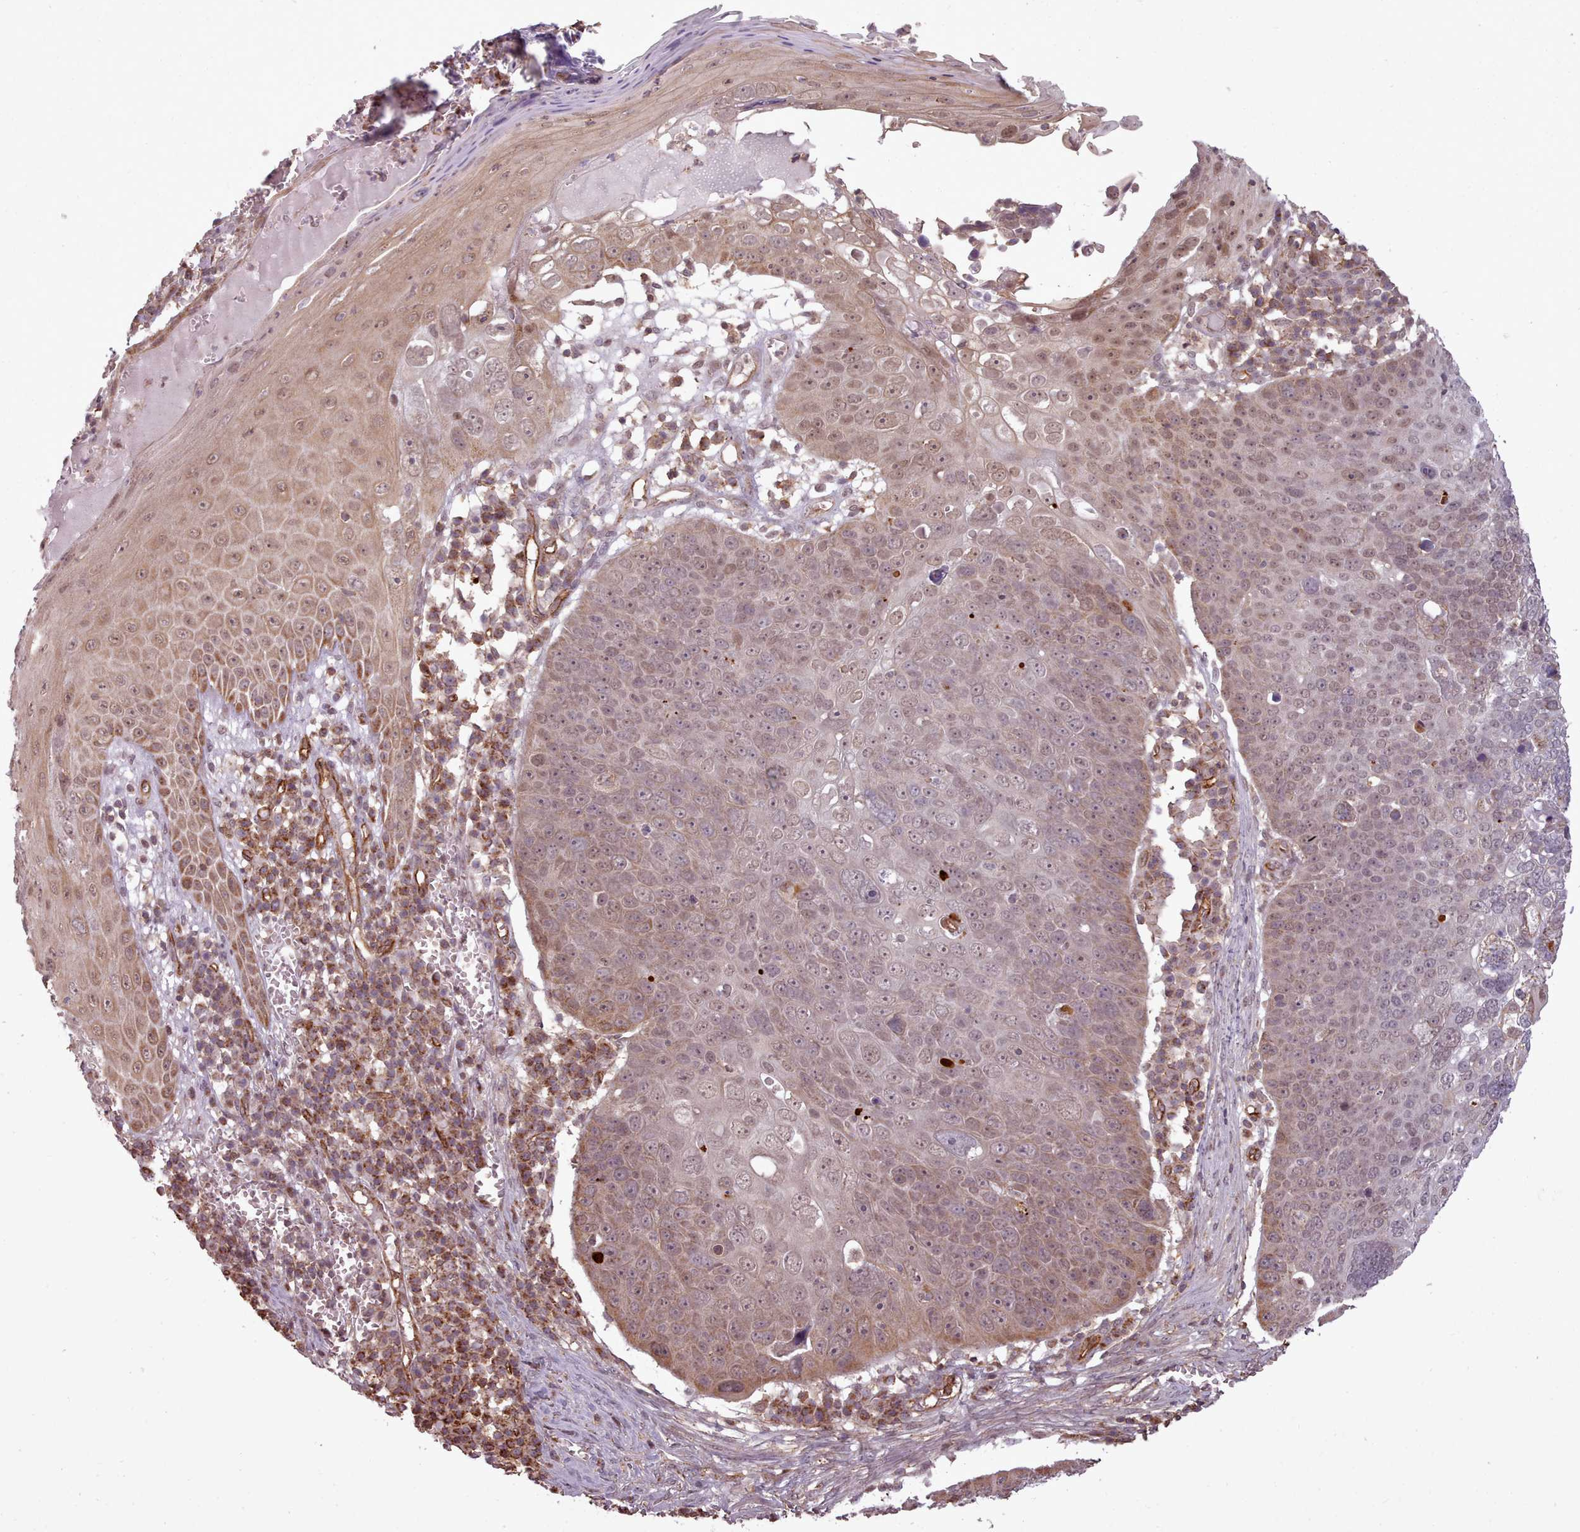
{"staining": {"intensity": "moderate", "quantity": "25%-75%", "location": "cytoplasmic/membranous,nuclear"}, "tissue": "skin cancer", "cell_type": "Tumor cells", "image_type": "cancer", "snomed": [{"axis": "morphology", "description": "Squamous cell carcinoma, NOS"}, {"axis": "topography", "description": "Skin"}], "caption": "Immunohistochemical staining of human squamous cell carcinoma (skin) demonstrates medium levels of moderate cytoplasmic/membranous and nuclear staining in approximately 25%-75% of tumor cells.", "gene": "ZMYM4", "patient": {"sex": "male", "age": 71}}